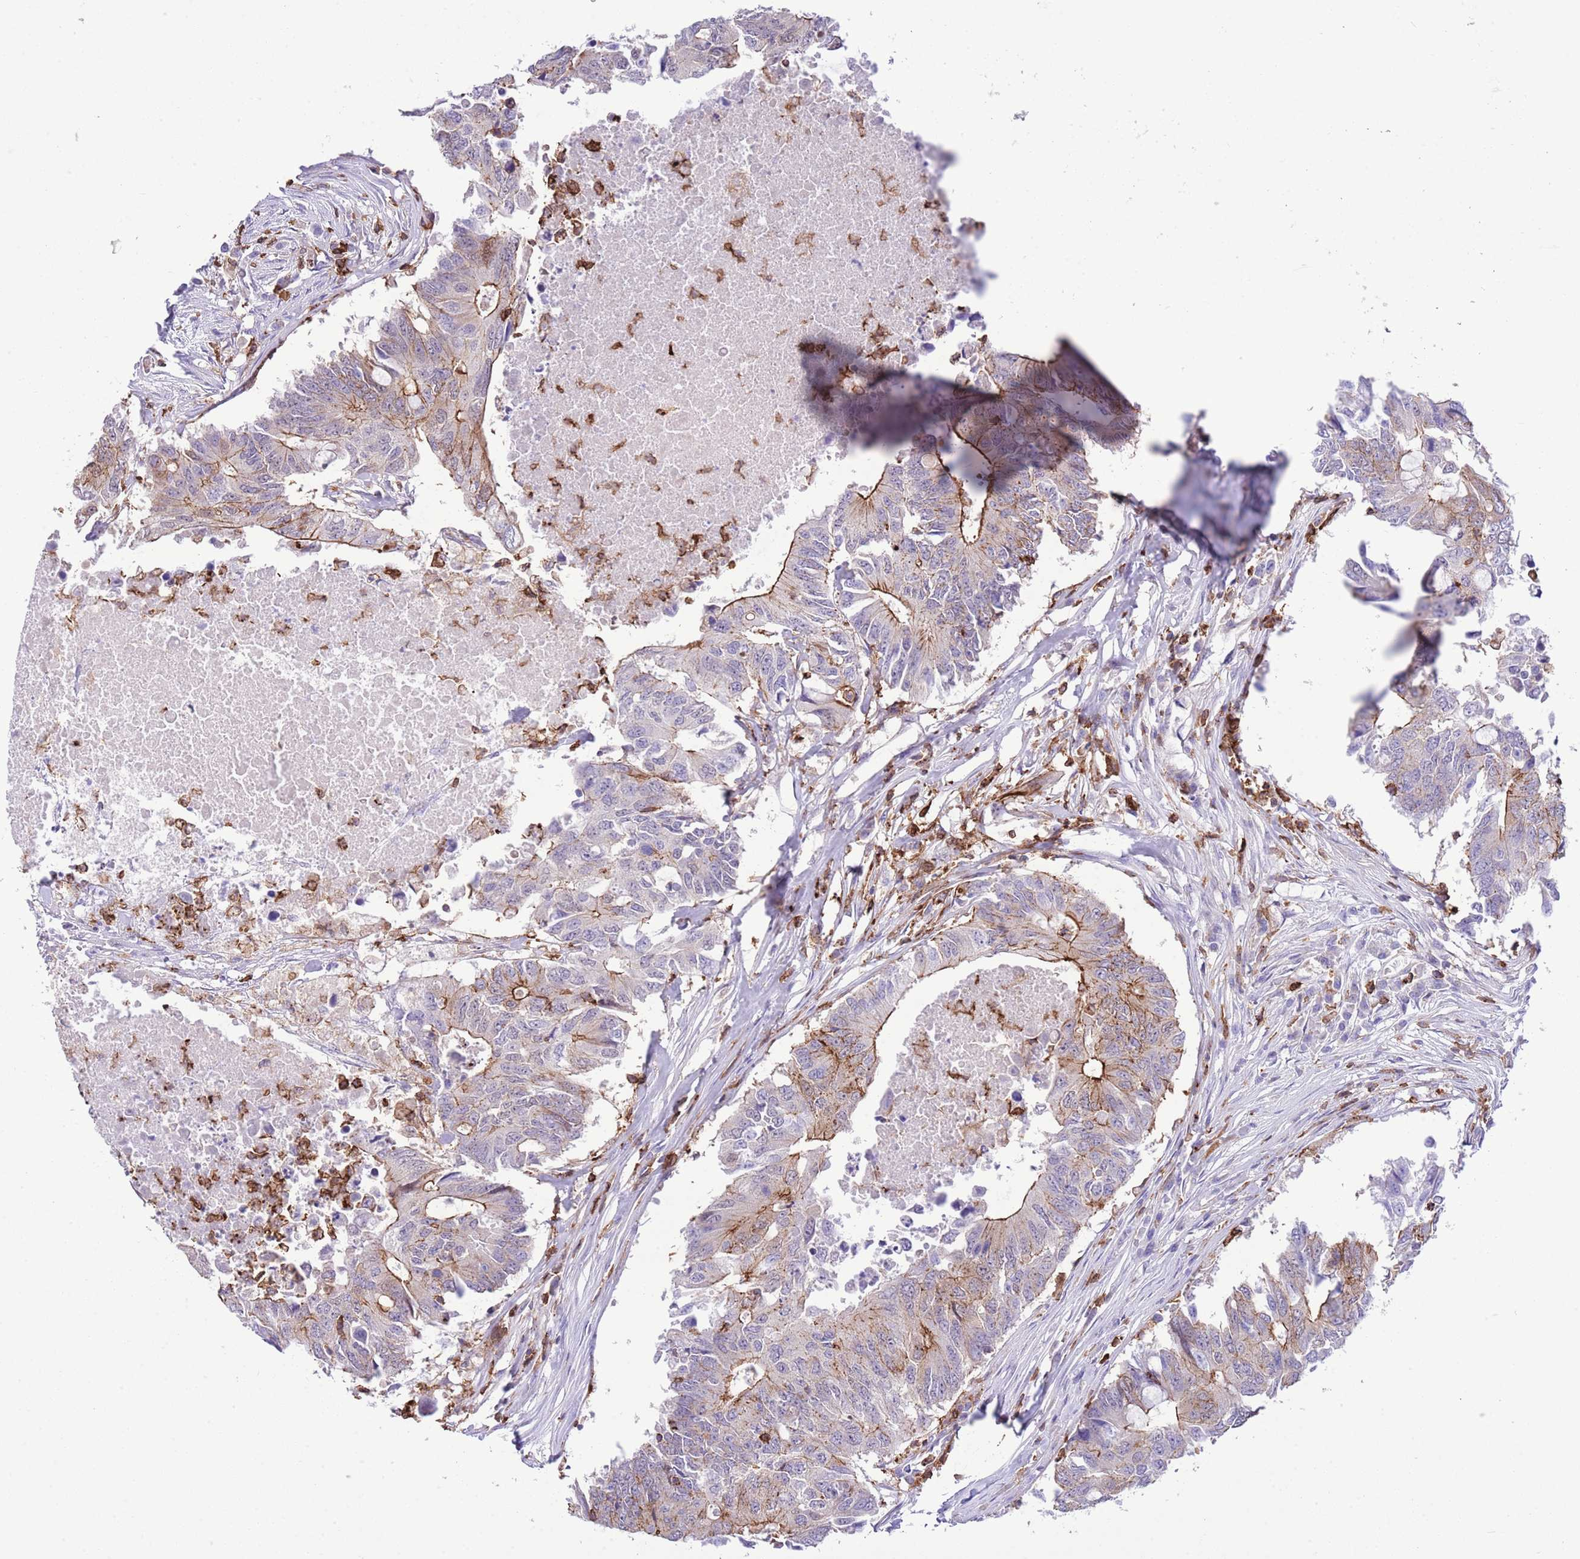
{"staining": {"intensity": "strong", "quantity": "<25%", "location": "cytoplasmic/membranous"}, "tissue": "colorectal cancer", "cell_type": "Tumor cells", "image_type": "cancer", "snomed": [{"axis": "morphology", "description": "Adenocarcinoma, NOS"}, {"axis": "topography", "description": "Colon"}], "caption": "DAB (3,3'-diaminobenzidine) immunohistochemical staining of colorectal cancer displays strong cytoplasmic/membranous protein positivity in about <25% of tumor cells. (Stains: DAB in brown, nuclei in blue, Microscopy: brightfield microscopy at high magnification).", "gene": "EFHD2", "patient": {"sex": "male", "age": 71}}